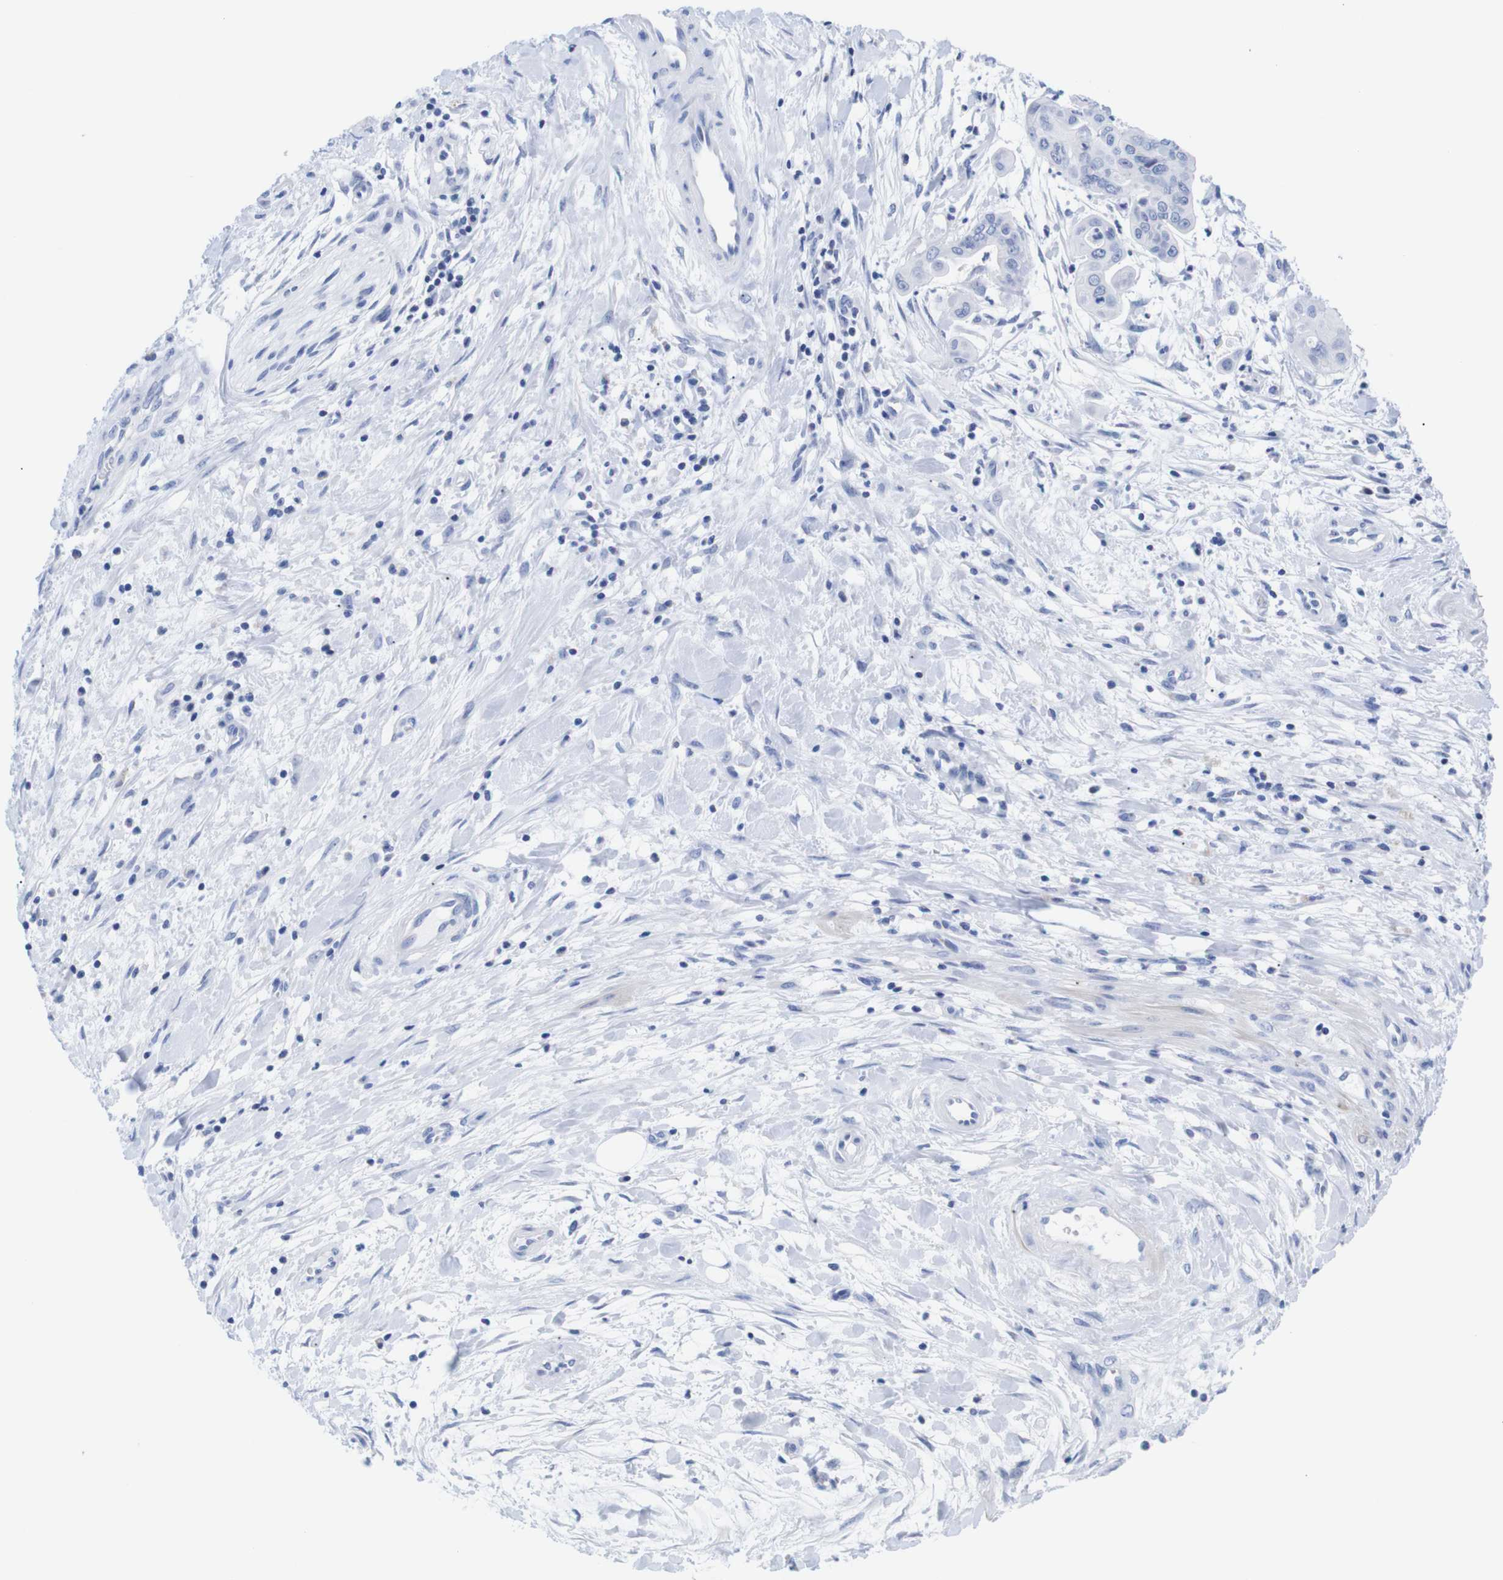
{"staining": {"intensity": "negative", "quantity": "none", "location": "none"}, "tissue": "pancreatic cancer", "cell_type": "Tumor cells", "image_type": "cancer", "snomed": [{"axis": "morphology", "description": "Adenocarcinoma, NOS"}, {"axis": "topography", "description": "Pancreas"}], "caption": "A histopathology image of human pancreatic cancer (adenocarcinoma) is negative for staining in tumor cells.", "gene": "LRRC55", "patient": {"sex": "female", "age": 75}}